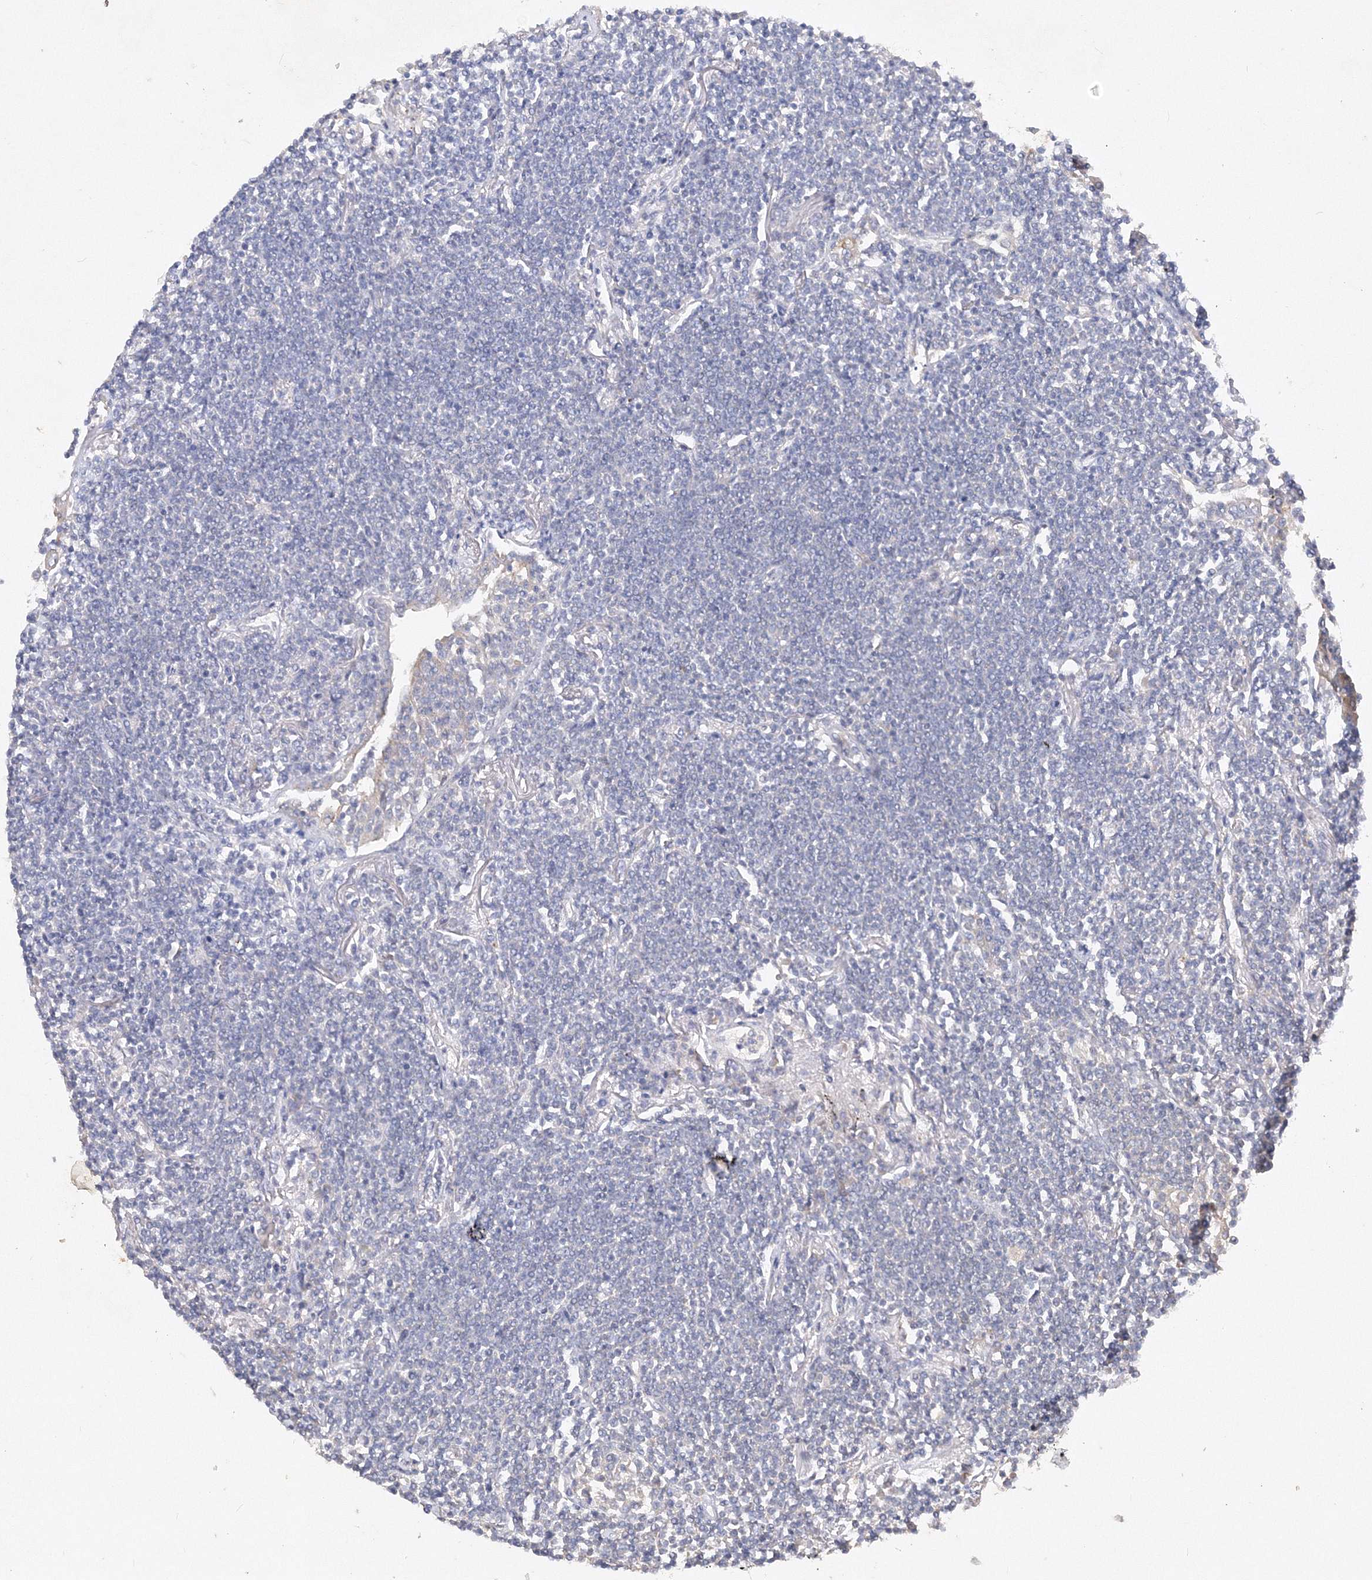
{"staining": {"intensity": "negative", "quantity": "none", "location": "none"}, "tissue": "lymphoma", "cell_type": "Tumor cells", "image_type": "cancer", "snomed": [{"axis": "morphology", "description": "Malignant lymphoma, non-Hodgkin's type, Low grade"}, {"axis": "topography", "description": "Lung"}], "caption": "High magnification brightfield microscopy of malignant lymphoma, non-Hodgkin's type (low-grade) stained with DAB (3,3'-diaminobenzidine) (brown) and counterstained with hematoxylin (blue): tumor cells show no significant expression.", "gene": "GLS", "patient": {"sex": "female", "age": 71}}